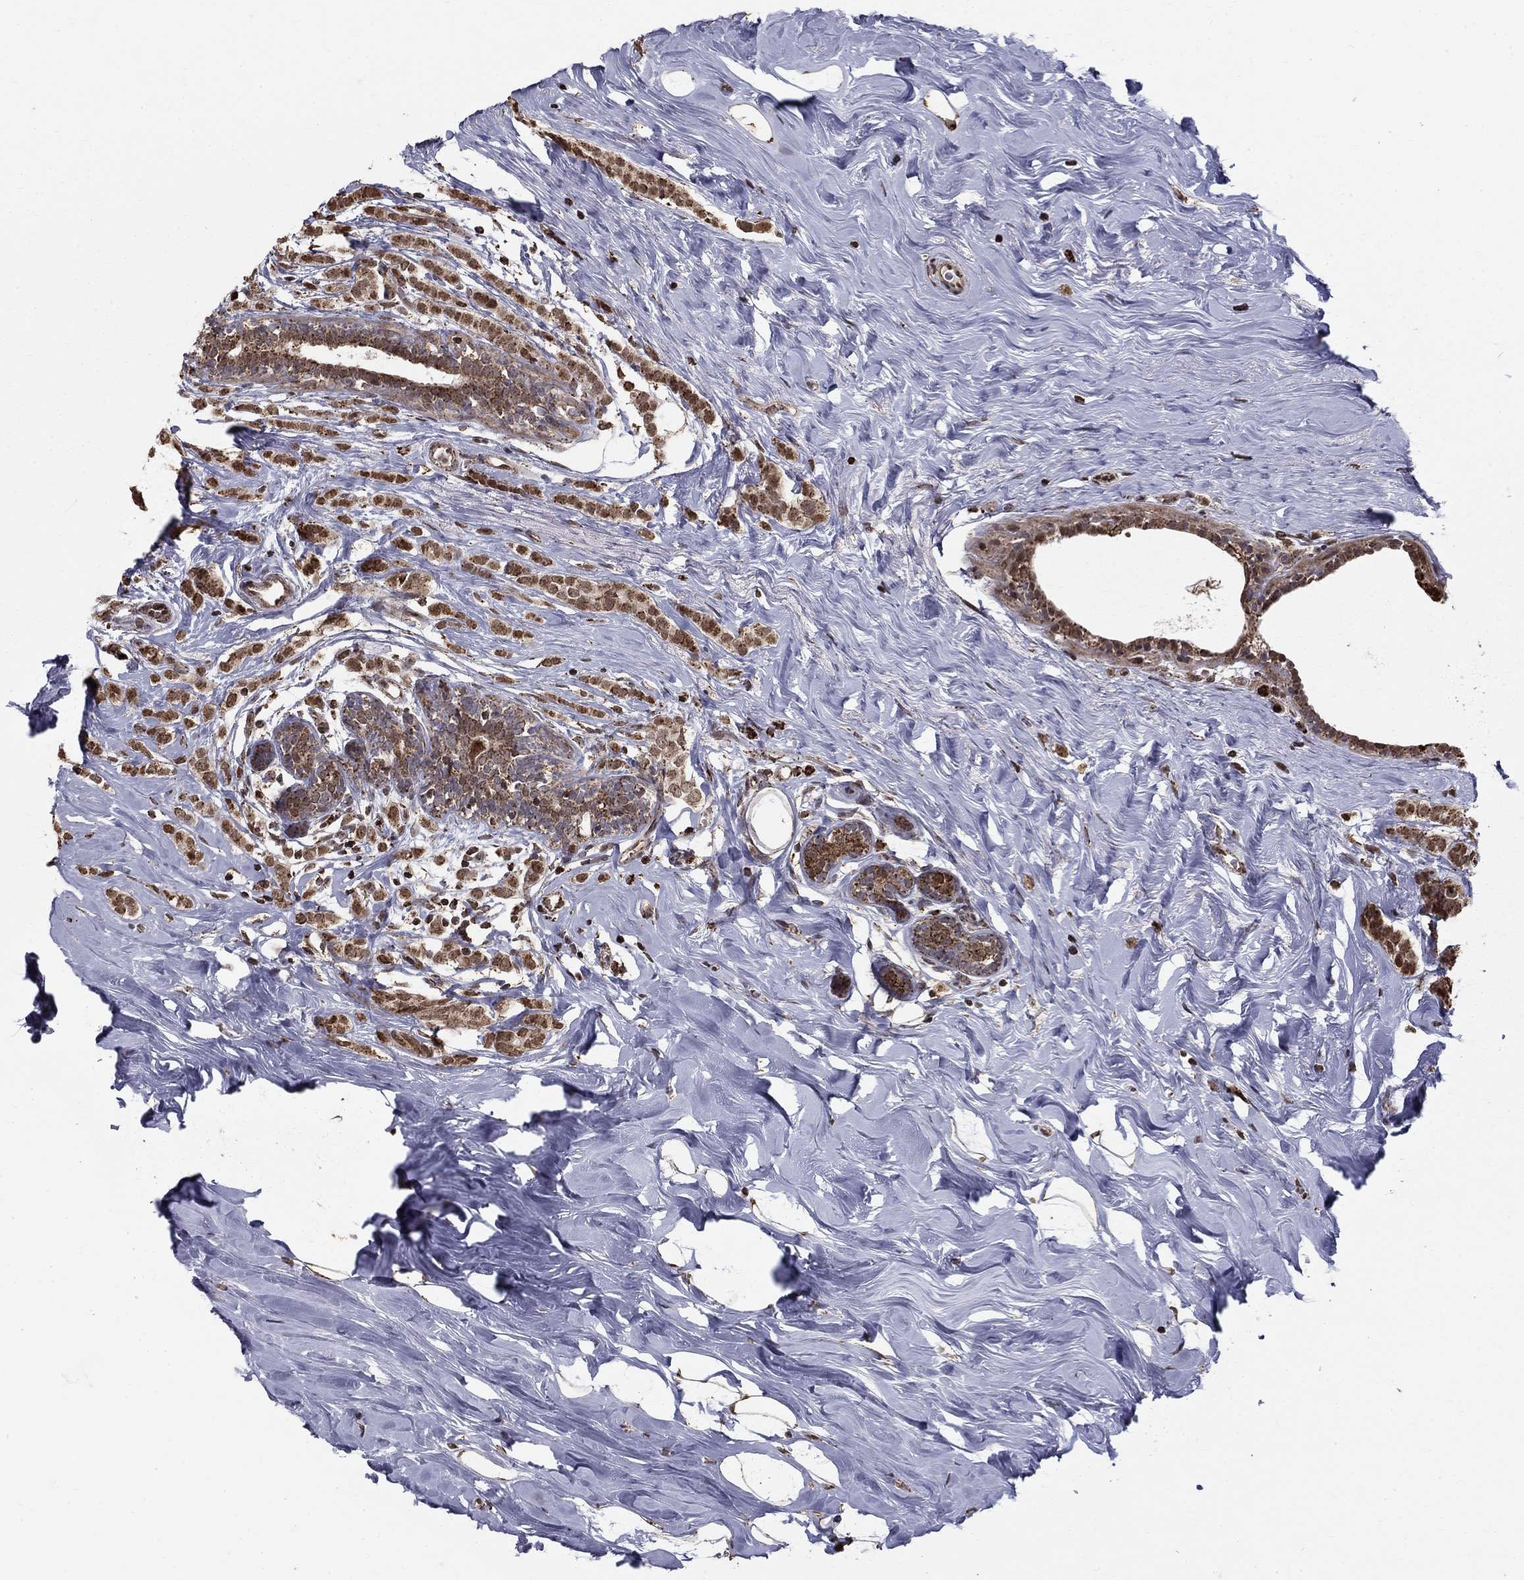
{"staining": {"intensity": "strong", "quantity": ">75%", "location": "cytoplasmic/membranous,nuclear"}, "tissue": "breast cancer", "cell_type": "Tumor cells", "image_type": "cancer", "snomed": [{"axis": "morphology", "description": "Lobular carcinoma"}, {"axis": "topography", "description": "Breast"}], "caption": "Protein staining demonstrates strong cytoplasmic/membranous and nuclear expression in approximately >75% of tumor cells in breast lobular carcinoma. The staining was performed using DAB (3,3'-diaminobenzidine), with brown indicating positive protein expression. Nuclei are stained blue with hematoxylin.", "gene": "ACOT13", "patient": {"sex": "female", "age": 49}}